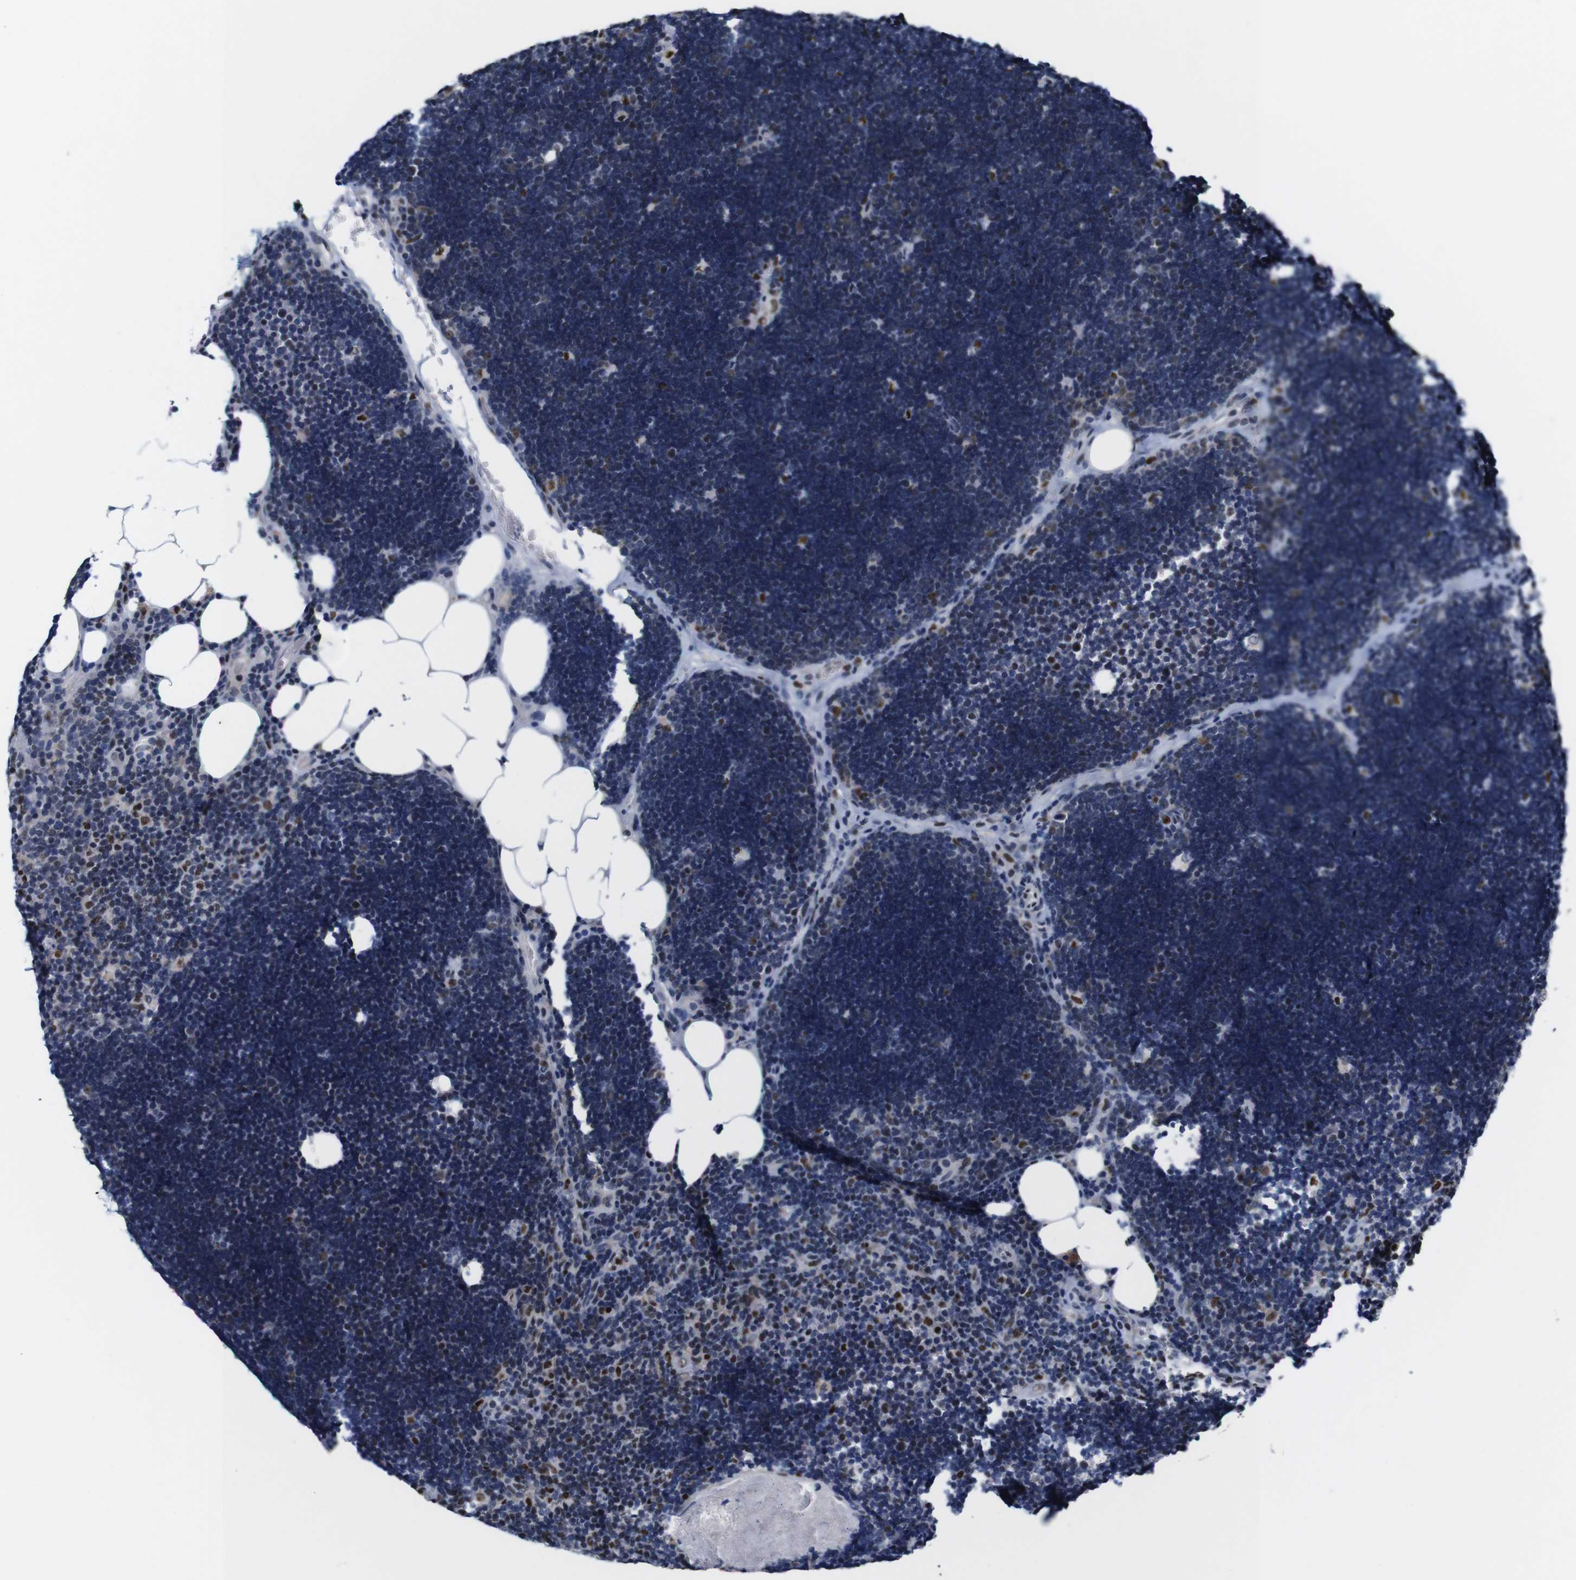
{"staining": {"intensity": "strong", "quantity": "<25%", "location": "nuclear"}, "tissue": "lymph node", "cell_type": "Germinal center cells", "image_type": "normal", "snomed": [{"axis": "morphology", "description": "Normal tissue, NOS"}, {"axis": "topography", "description": "Lymph node"}], "caption": "A micrograph of human lymph node stained for a protein shows strong nuclear brown staining in germinal center cells. Immunohistochemistry stains the protein in brown and the nuclei are stained blue.", "gene": "GATA6", "patient": {"sex": "male", "age": 33}}